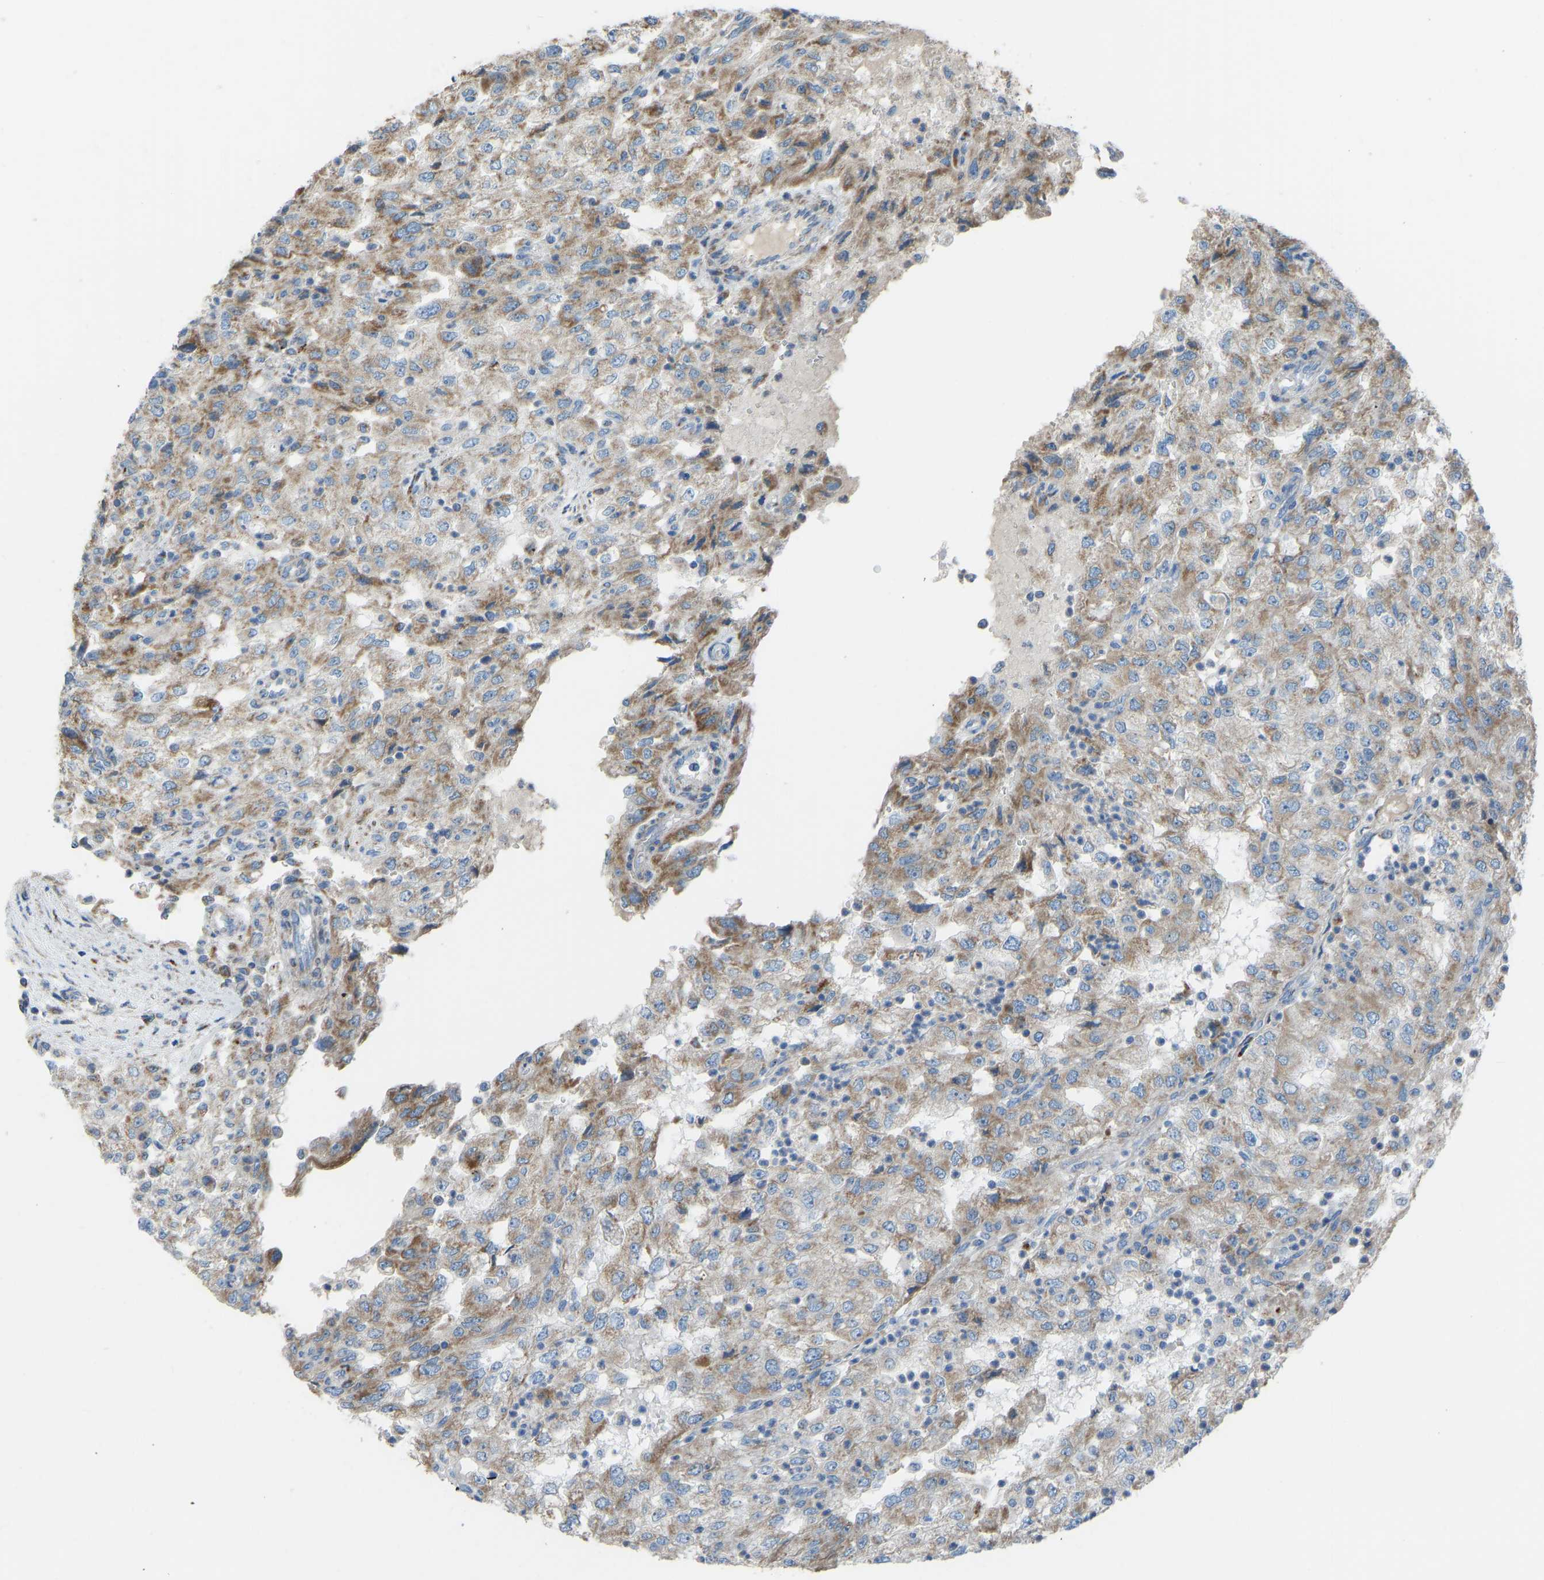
{"staining": {"intensity": "moderate", "quantity": ">75%", "location": "cytoplasmic/membranous"}, "tissue": "renal cancer", "cell_type": "Tumor cells", "image_type": "cancer", "snomed": [{"axis": "morphology", "description": "Adenocarcinoma, NOS"}, {"axis": "topography", "description": "Kidney"}], "caption": "The photomicrograph demonstrates immunohistochemical staining of renal cancer. There is moderate cytoplasmic/membranous staining is seen in about >75% of tumor cells.", "gene": "SMIM20", "patient": {"sex": "female", "age": 54}}